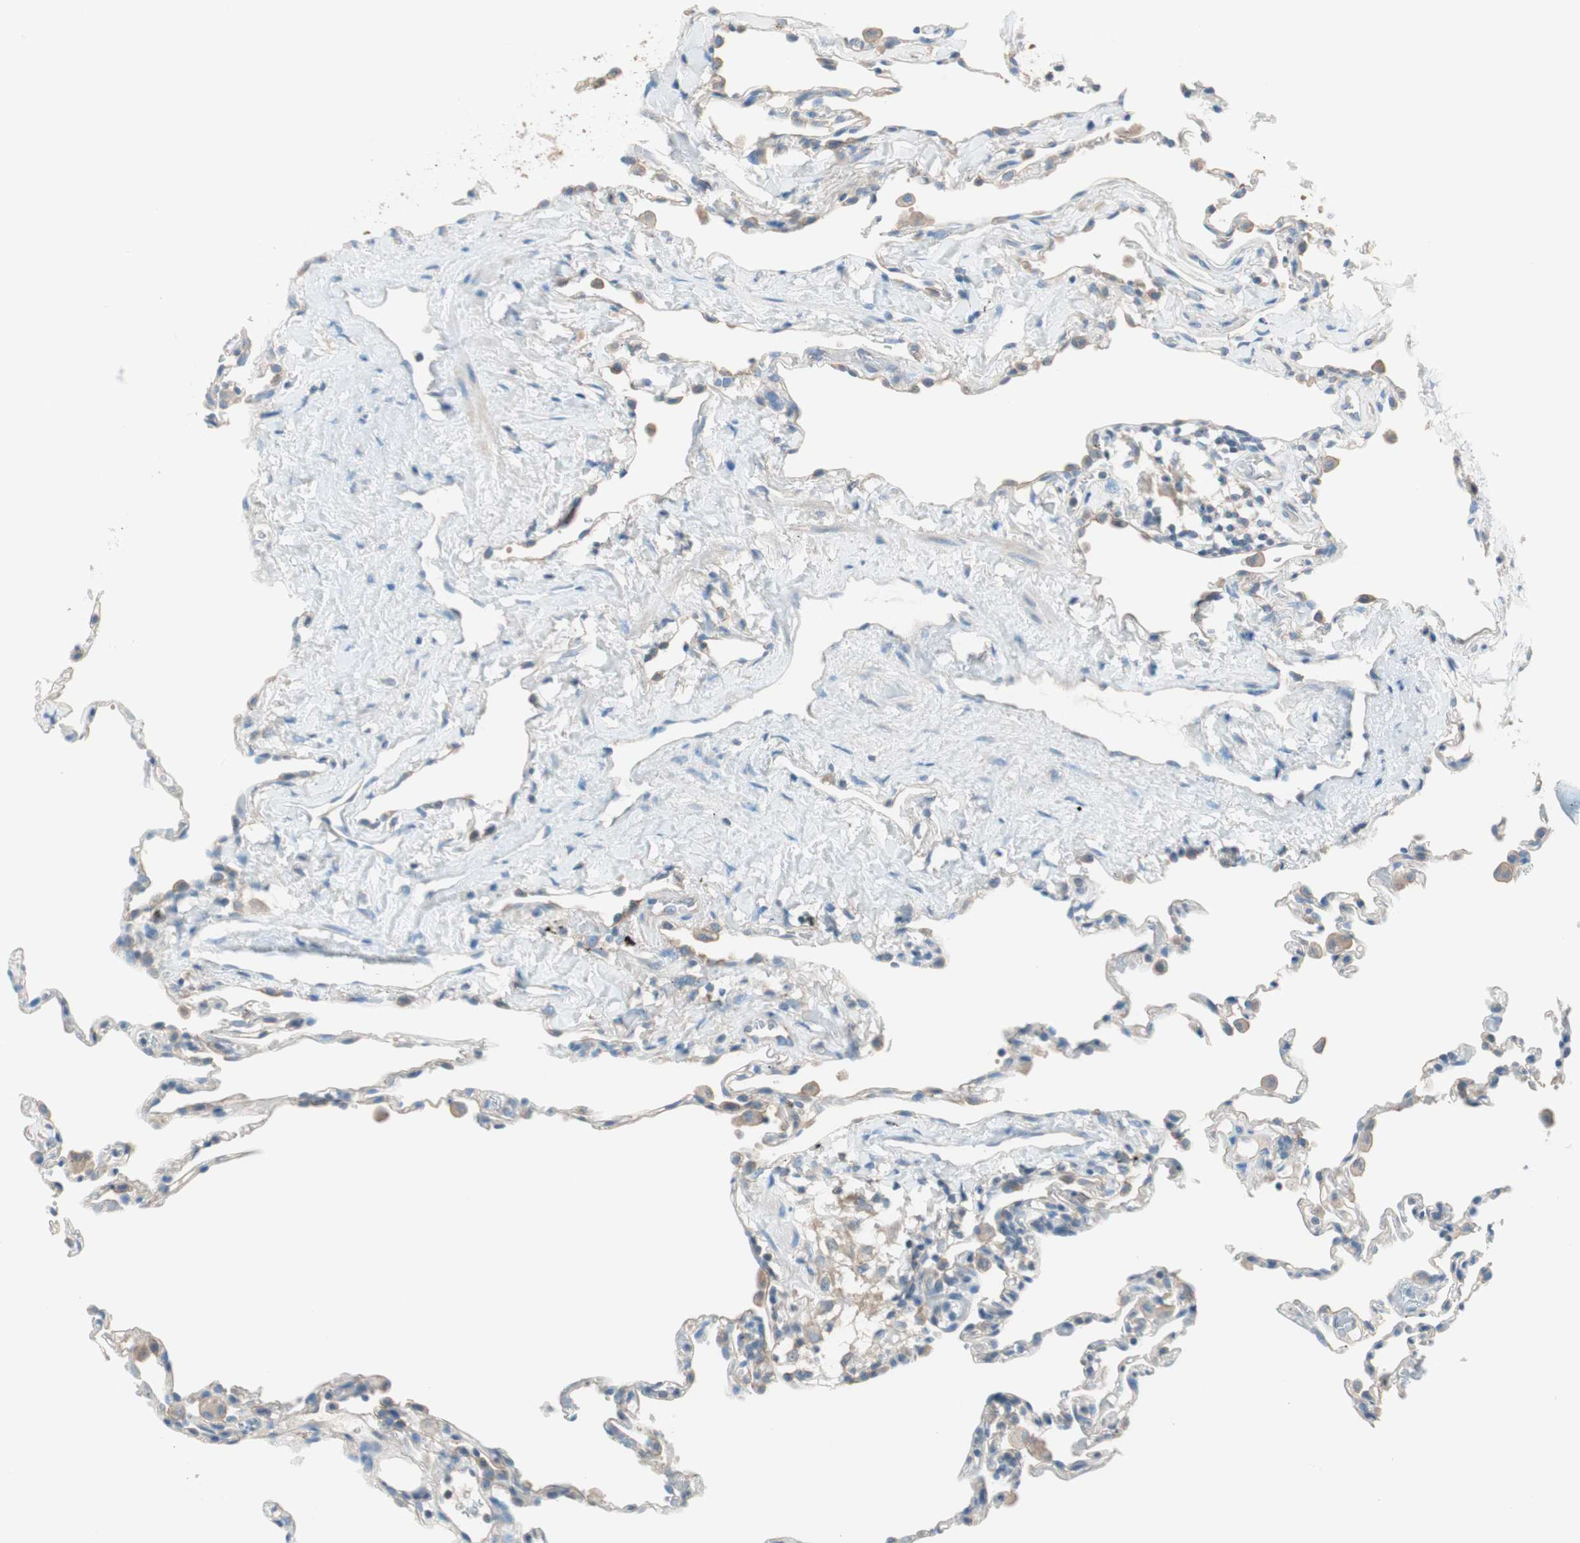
{"staining": {"intensity": "negative", "quantity": "none", "location": "none"}, "tissue": "lung", "cell_type": "Alveolar cells", "image_type": "normal", "snomed": [{"axis": "morphology", "description": "Normal tissue, NOS"}, {"axis": "topography", "description": "Lung"}], "caption": "A histopathology image of human lung is negative for staining in alveolar cells. Nuclei are stained in blue.", "gene": "GLUL", "patient": {"sex": "male", "age": 59}}